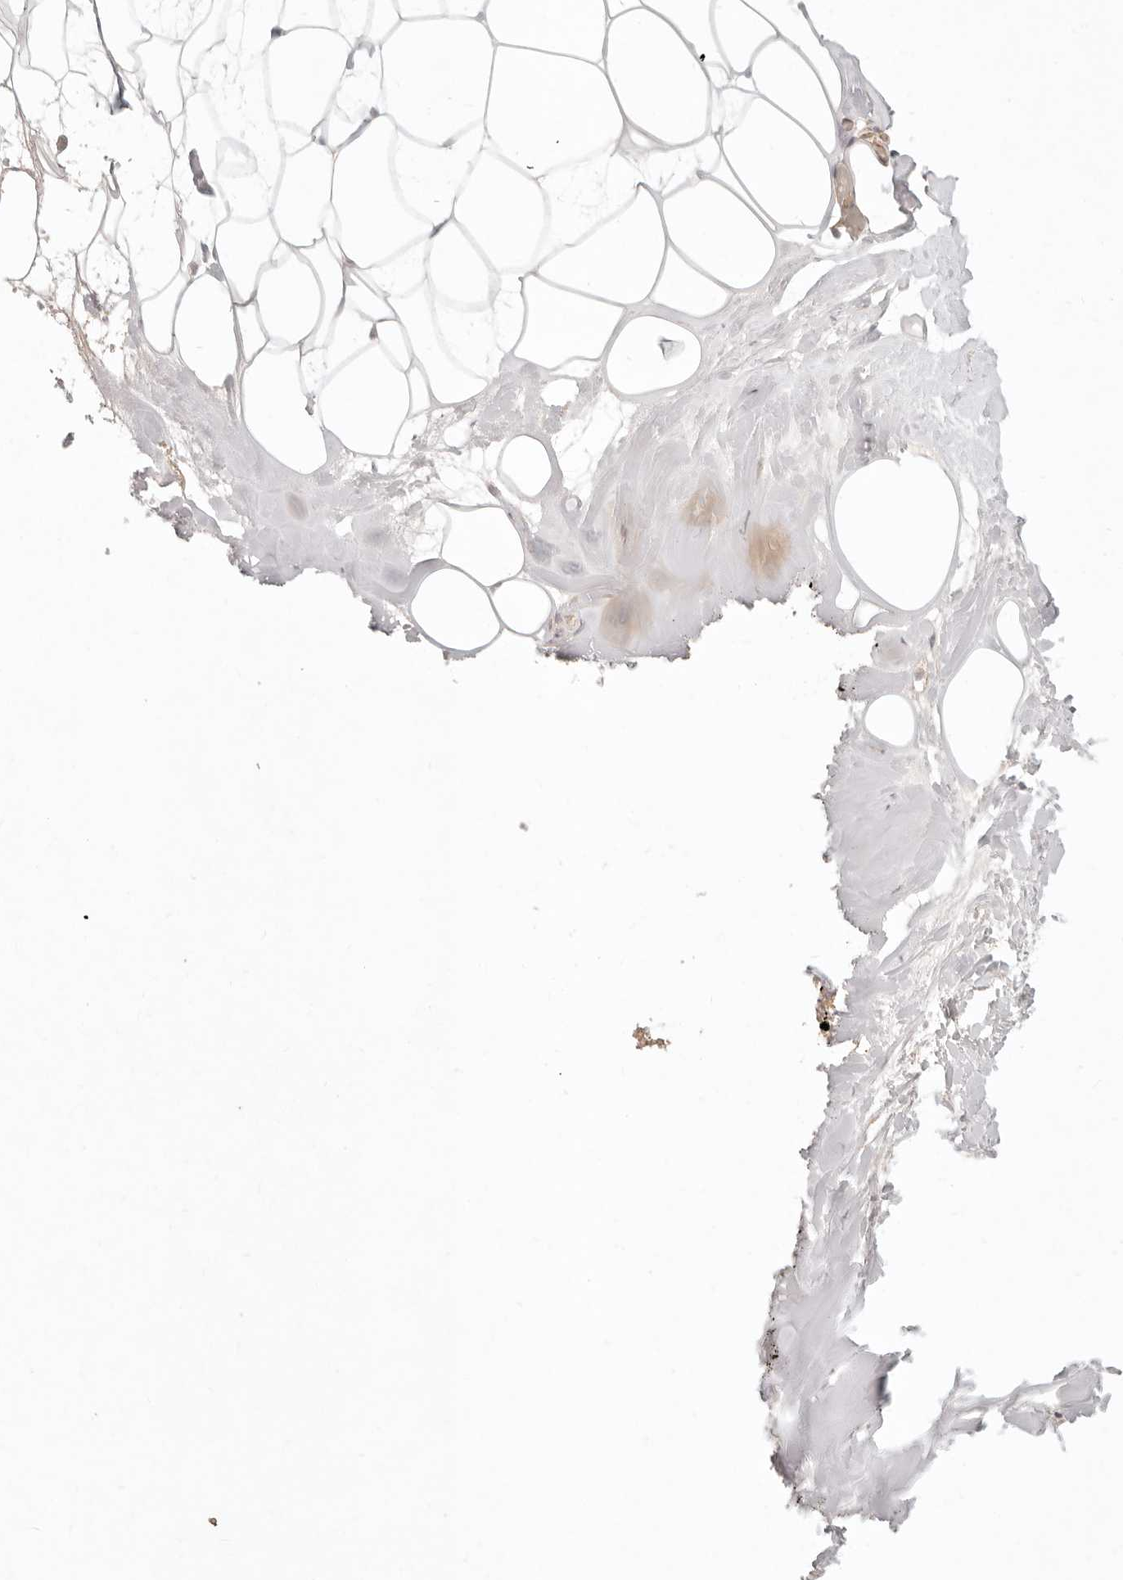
{"staining": {"intensity": "negative", "quantity": "none", "location": "none"}, "tissue": "adipose tissue", "cell_type": "Adipocytes", "image_type": "normal", "snomed": [{"axis": "morphology", "description": "Normal tissue, NOS"}, {"axis": "morphology", "description": "Fibrosis, NOS"}, {"axis": "topography", "description": "Breast"}, {"axis": "topography", "description": "Adipose tissue"}], "caption": "Human adipose tissue stained for a protein using immunohistochemistry exhibits no expression in adipocytes.", "gene": "PPP1R3B", "patient": {"sex": "female", "age": 39}}